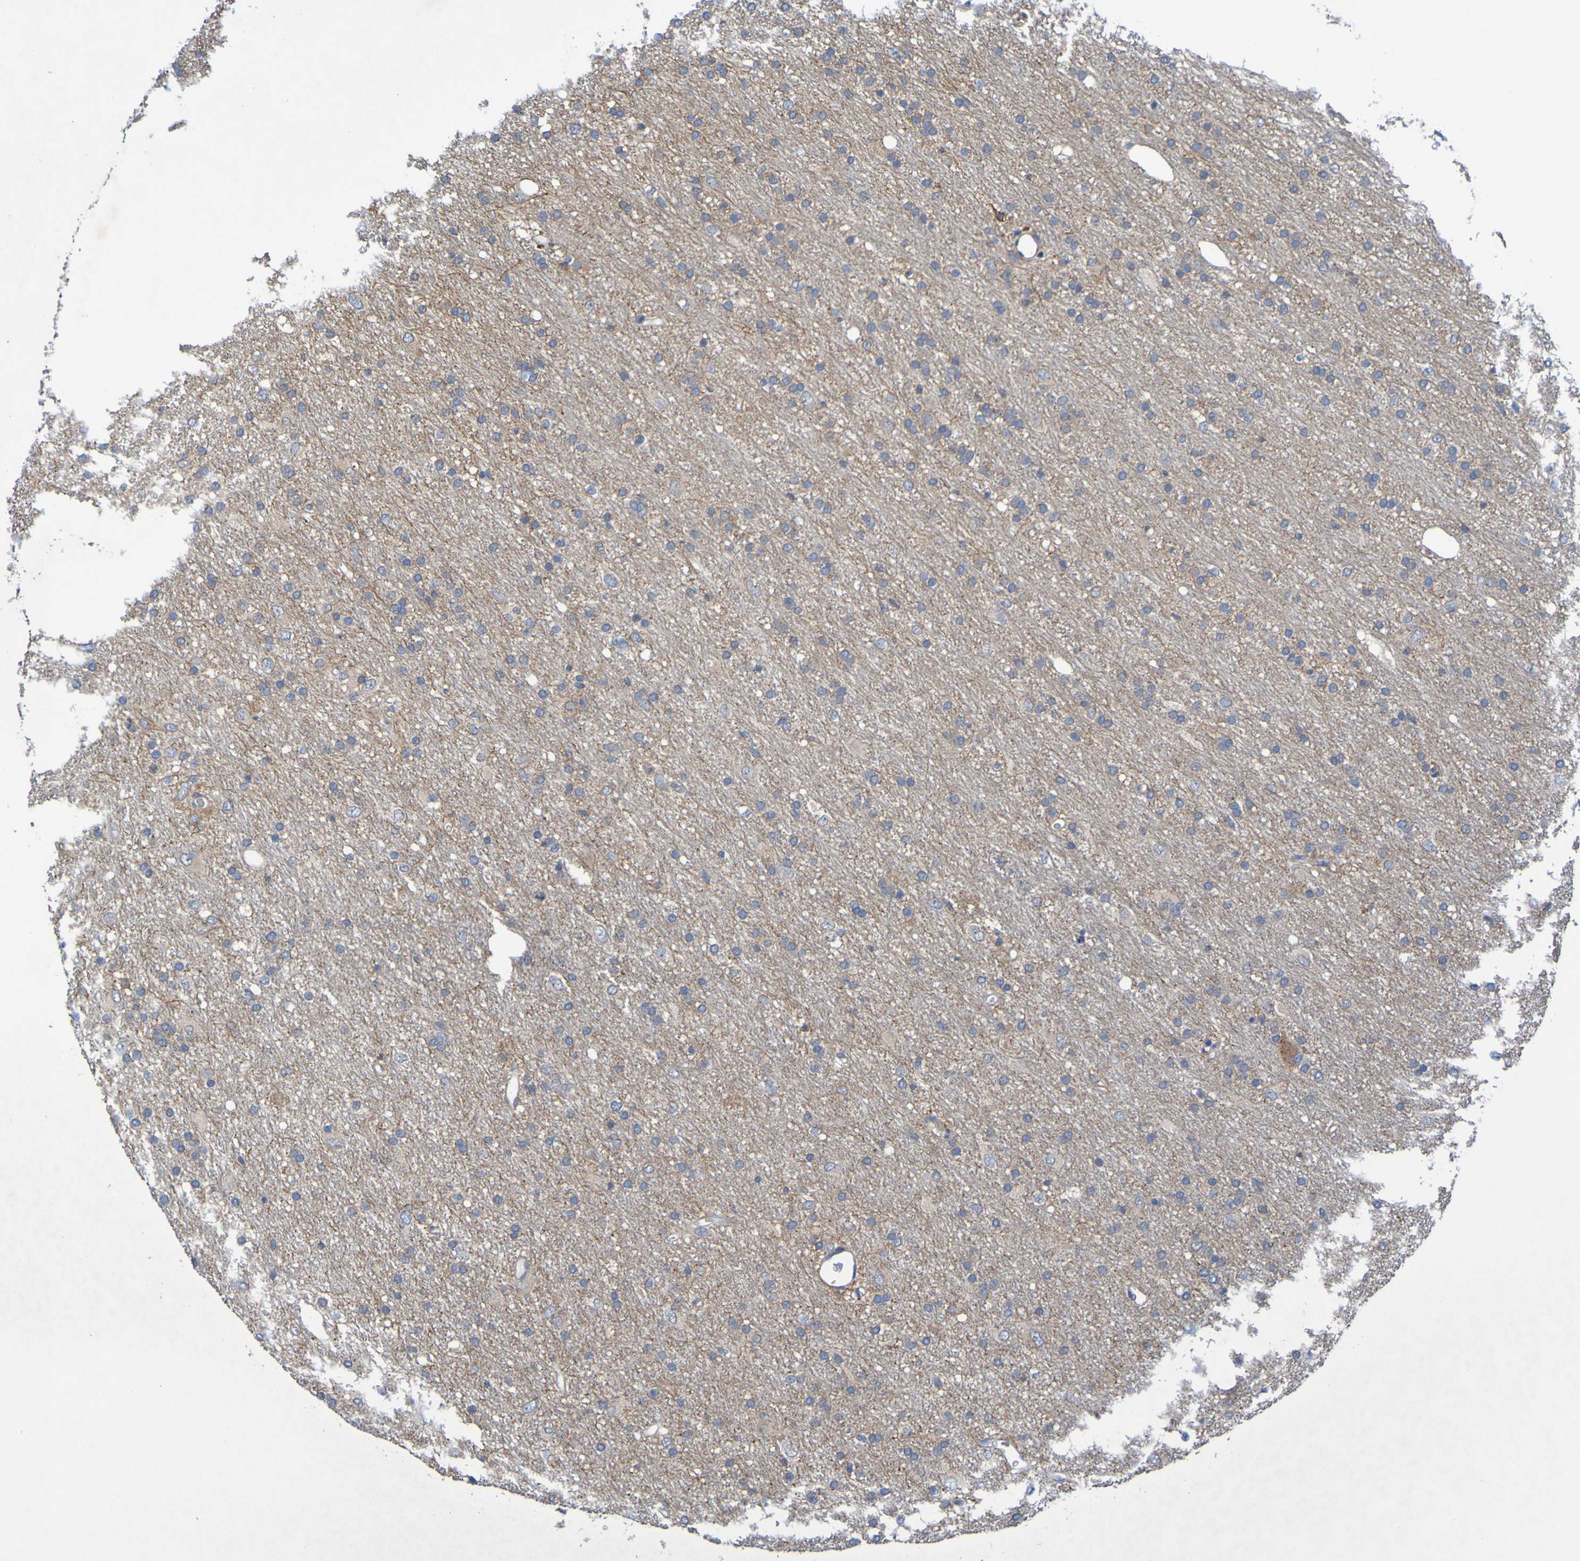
{"staining": {"intensity": "weak", "quantity": ">75%", "location": "cytoplasmic/membranous"}, "tissue": "glioma", "cell_type": "Tumor cells", "image_type": "cancer", "snomed": [{"axis": "morphology", "description": "Glioma, malignant, Low grade"}, {"axis": "topography", "description": "Brain"}], "caption": "Malignant glioma (low-grade) stained with DAB (3,3'-diaminobenzidine) immunohistochemistry reveals low levels of weak cytoplasmic/membranous staining in about >75% of tumor cells. The staining is performed using DAB brown chromogen to label protein expression. The nuclei are counter-stained blue using hematoxylin.", "gene": "SDK1", "patient": {"sex": "male", "age": 77}}